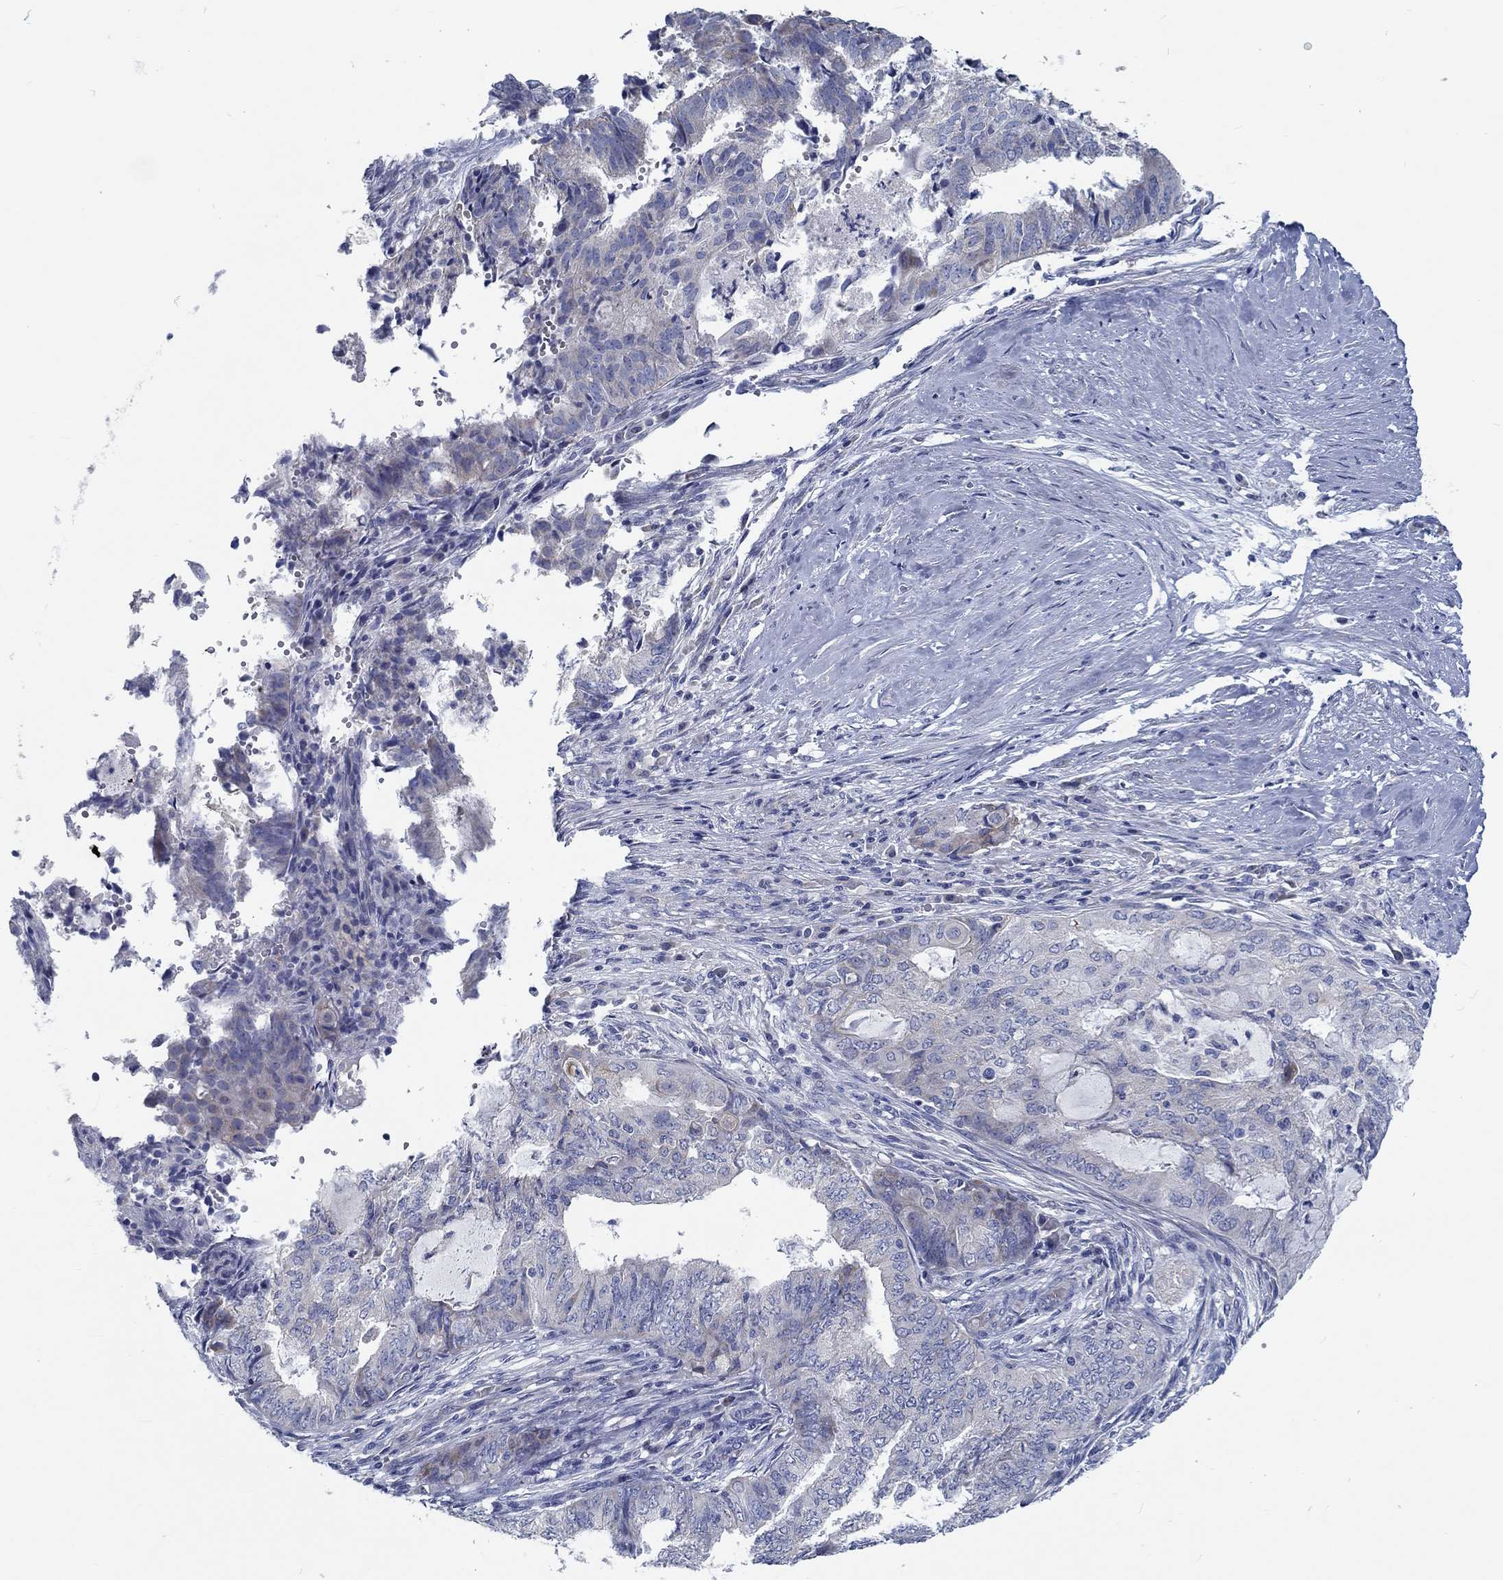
{"staining": {"intensity": "negative", "quantity": "none", "location": "none"}, "tissue": "endometrial cancer", "cell_type": "Tumor cells", "image_type": "cancer", "snomed": [{"axis": "morphology", "description": "Adenocarcinoma, NOS"}, {"axis": "topography", "description": "Endometrium"}], "caption": "Immunohistochemistry (IHC) photomicrograph of human endometrial cancer (adenocarcinoma) stained for a protein (brown), which shows no positivity in tumor cells.", "gene": "MYBPC1", "patient": {"sex": "female", "age": 62}}